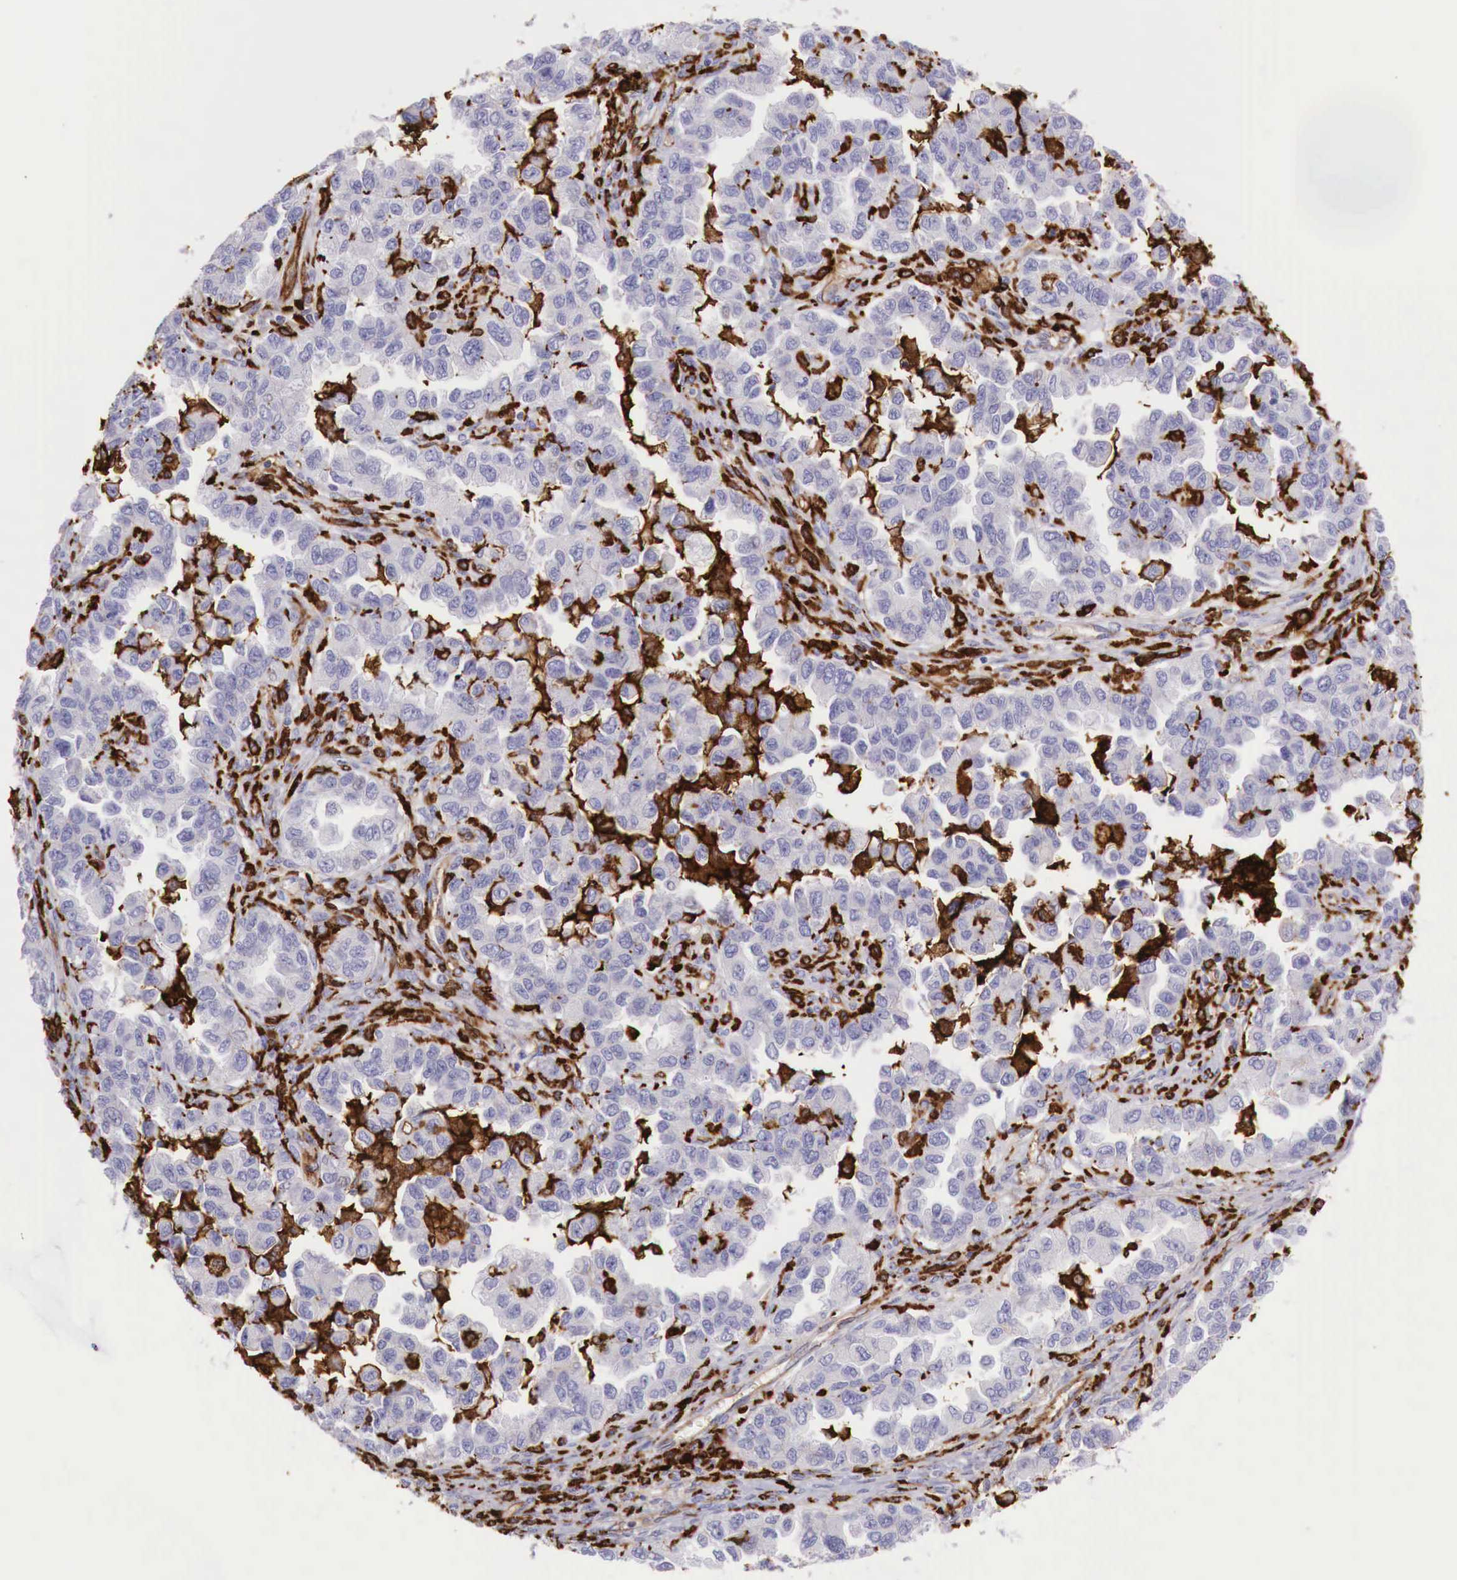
{"staining": {"intensity": "negative", "quantity": "none", "location": "none"}, "tissue": "ovarian cancer", "cell_type": "Tumor cells", "image_type": "cancer", "snomed": [{"axis": "morphology", "description": "Cystadenocarcinoma, serous, NOS"}, {"axis": "topography", "description": "Ovary"}], "caption": "This is an immunohistochemistry (IHC) histopathology image of serous cystadenocarcinoma (ovarian). There is no expression in tumor cells.", "gene": "MSR1", "patient": {"sex": "female", "age": 84}}